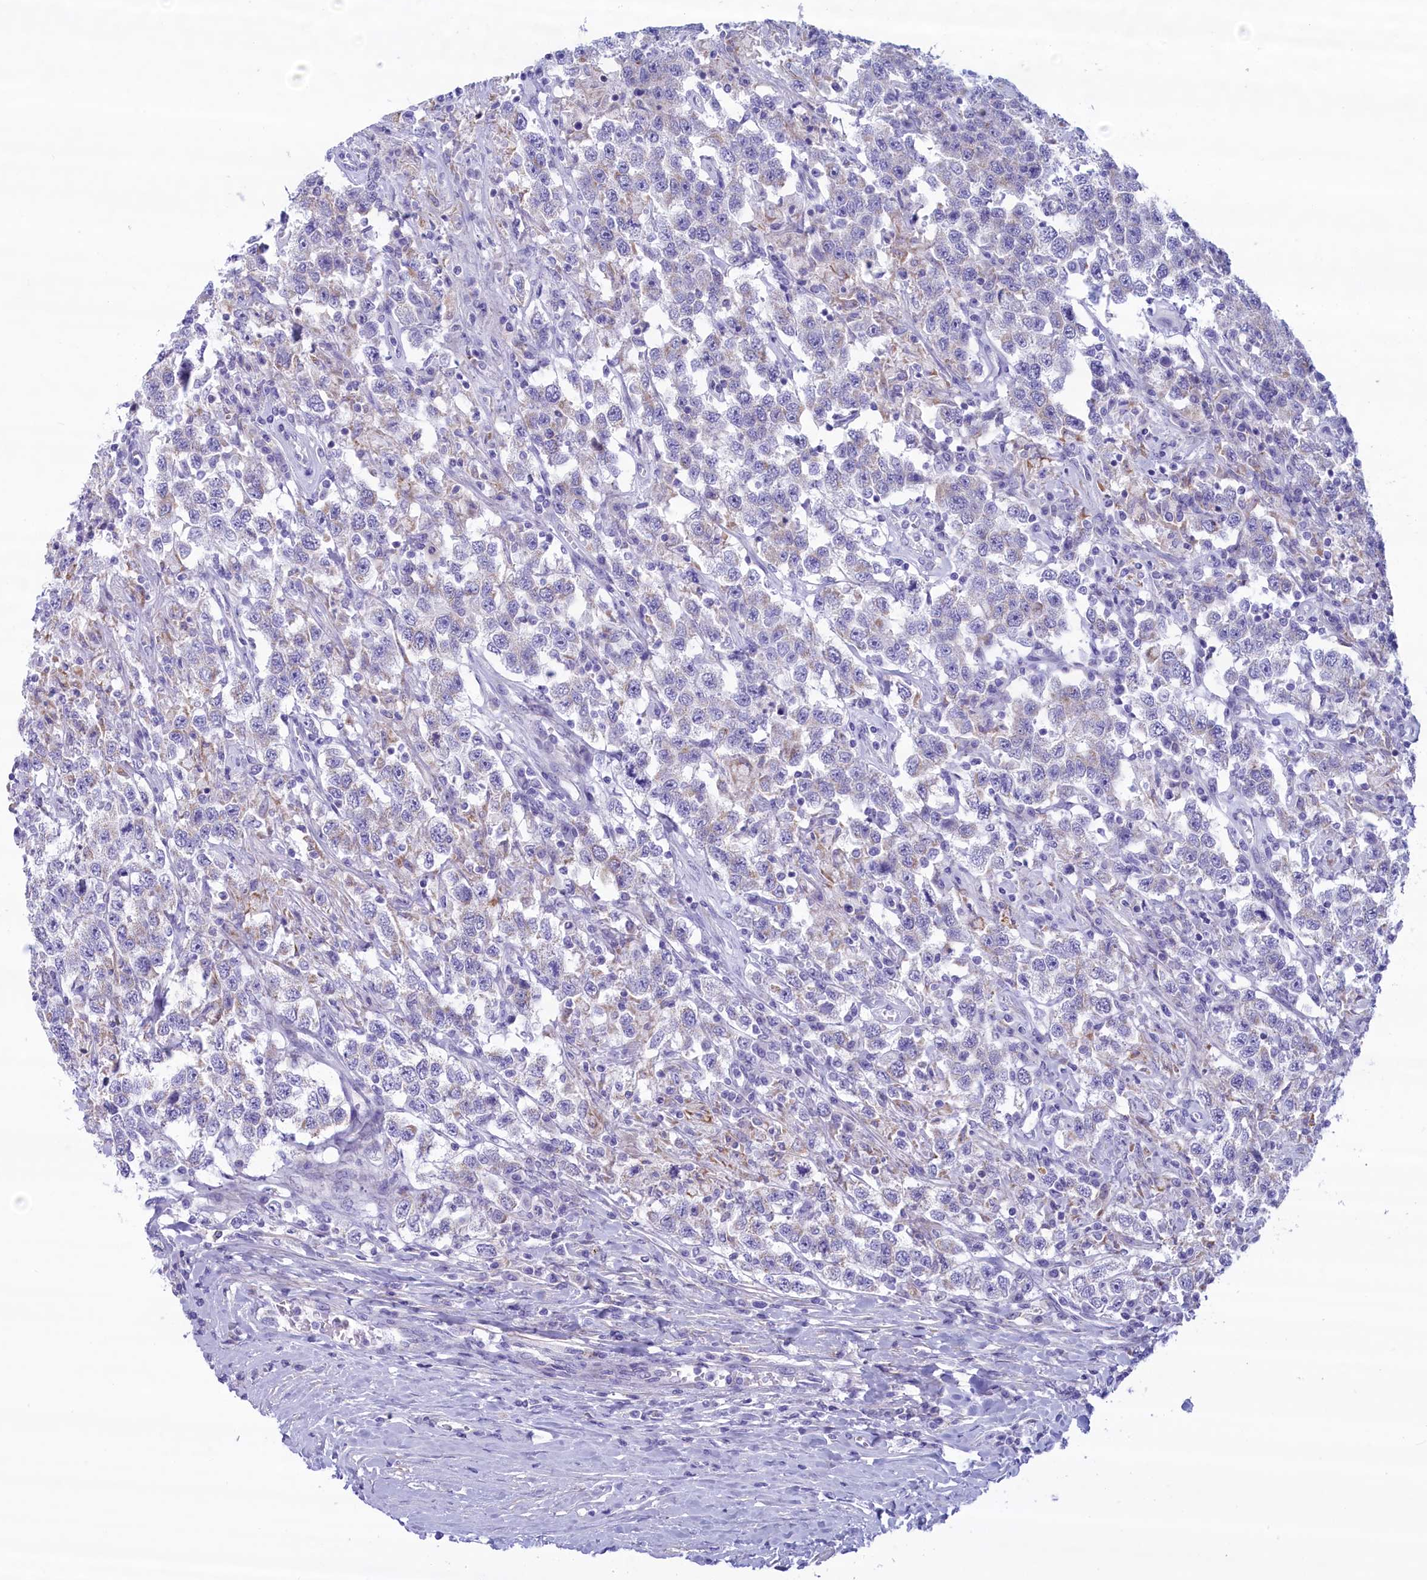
{"staining": {"intensity": "negative", "quantity": "none", "location": "none"}, "tissue": "testis cancer", "cell_type": "Tumor cells", "image_type": "cancer", "snomed": [{"axis": "morphology", "description": "Seminoma, NOS"}, {"axis": "topography", "description": "Testis"}], "caption": "Immunohistochemistry (IHC) of human seminoma (testis) exhibits no positivity in tumor cells.", "gene": "MPV17L2", "patient": {"sex": "male", "age": 41}}